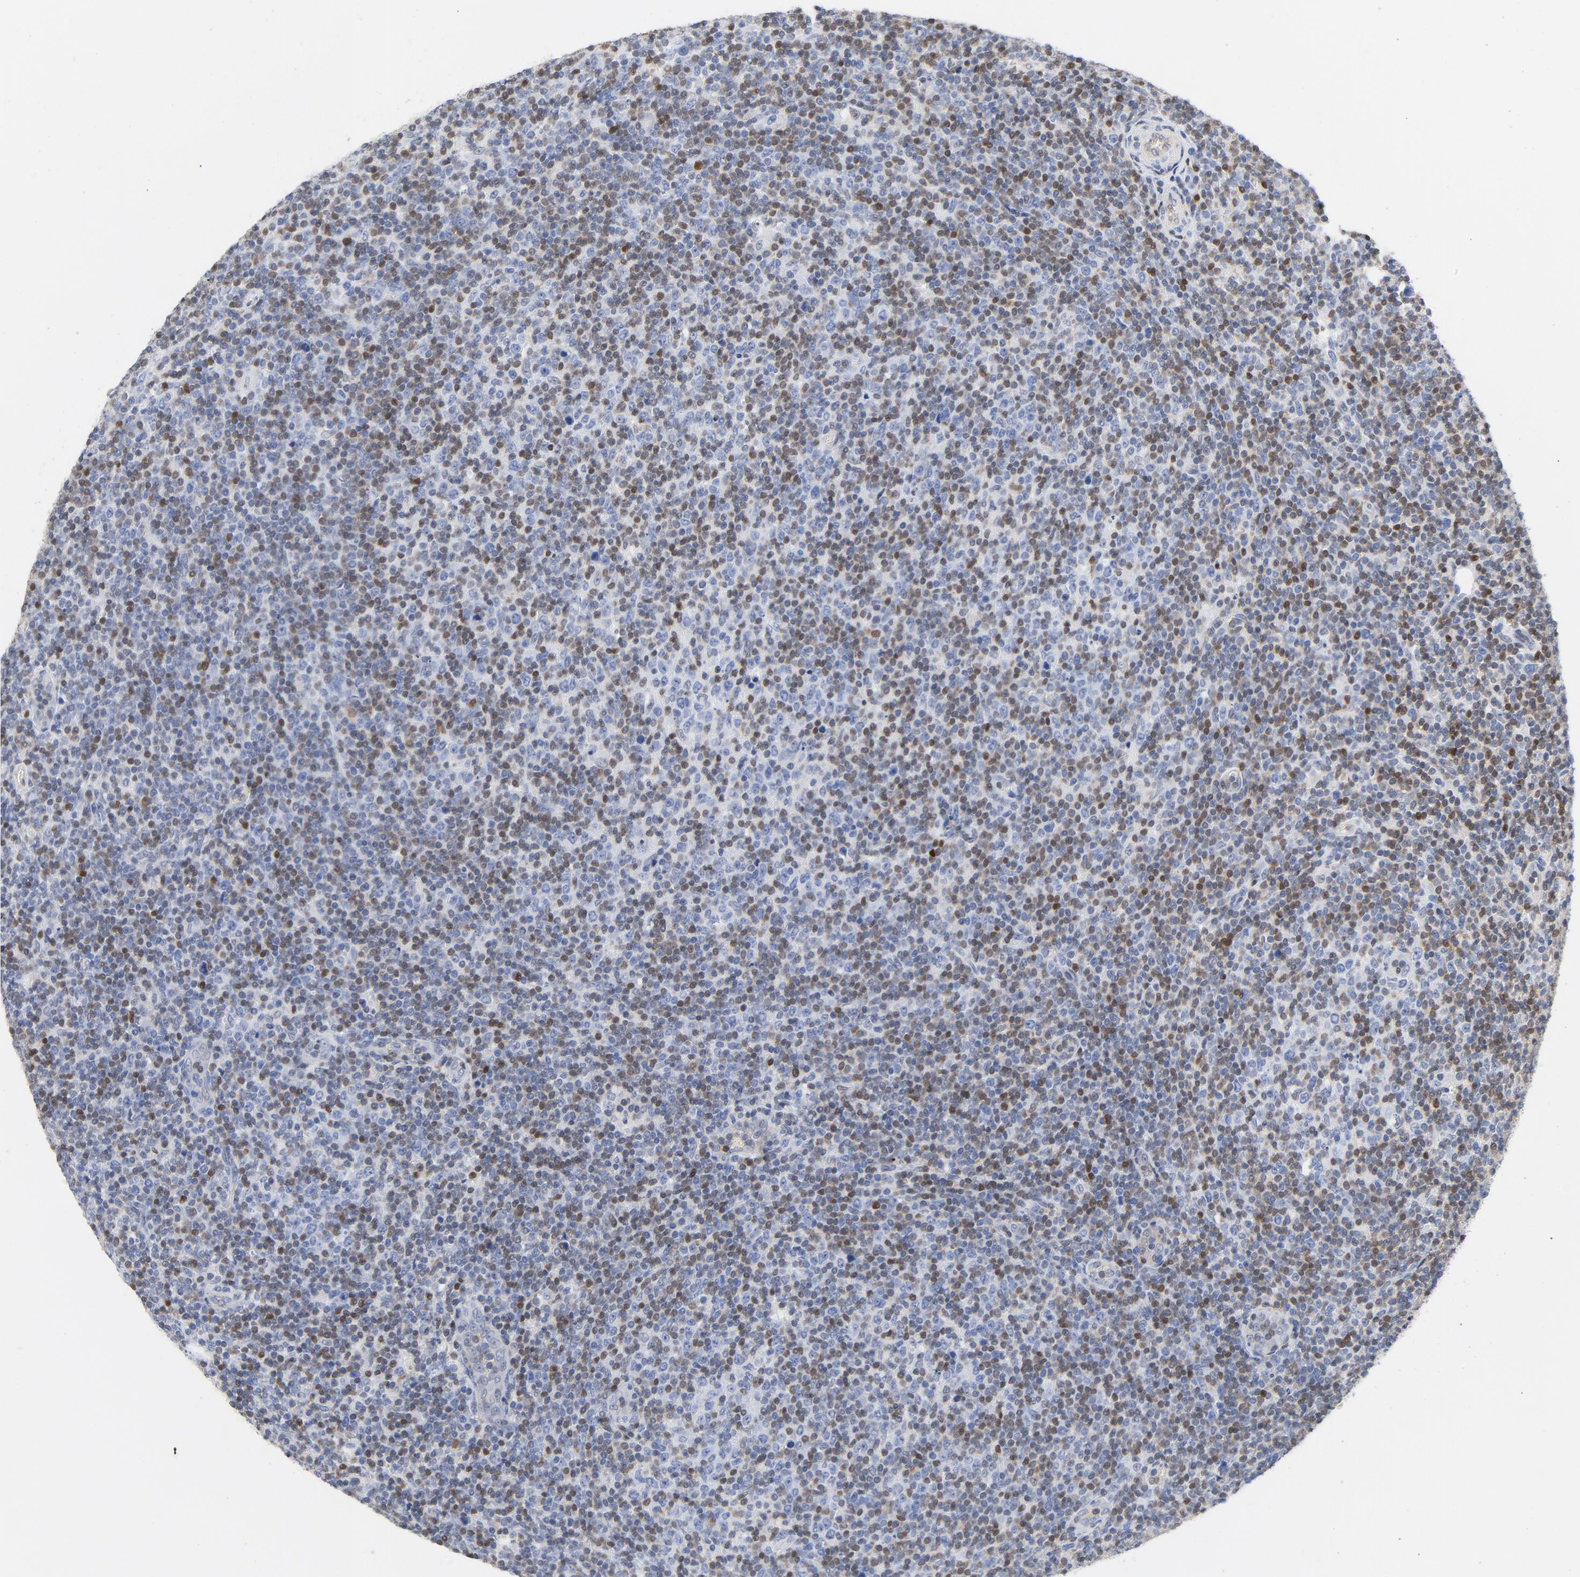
{"staining": {"intensity": "moderate", "quantity": "25%-75%", "location": "nuclear"}, "tissue": "lymphoma", "cell_type": "Tumor cells", "image_type": "cancer", "snomed": [{"axis": "morphology", "description": "Malignant lymphoma, non-Hodgkin's type, Low grade"}, {"axis": "topography", "description": "Lymph node"}], "caption": "Lymphoma stained with immunohistochemistry displays moderate nuclear positivity in about 25%-75% of tumor cells.", "gene": "CDKN1B", "patient": {"sex": "male", "age": 70}}